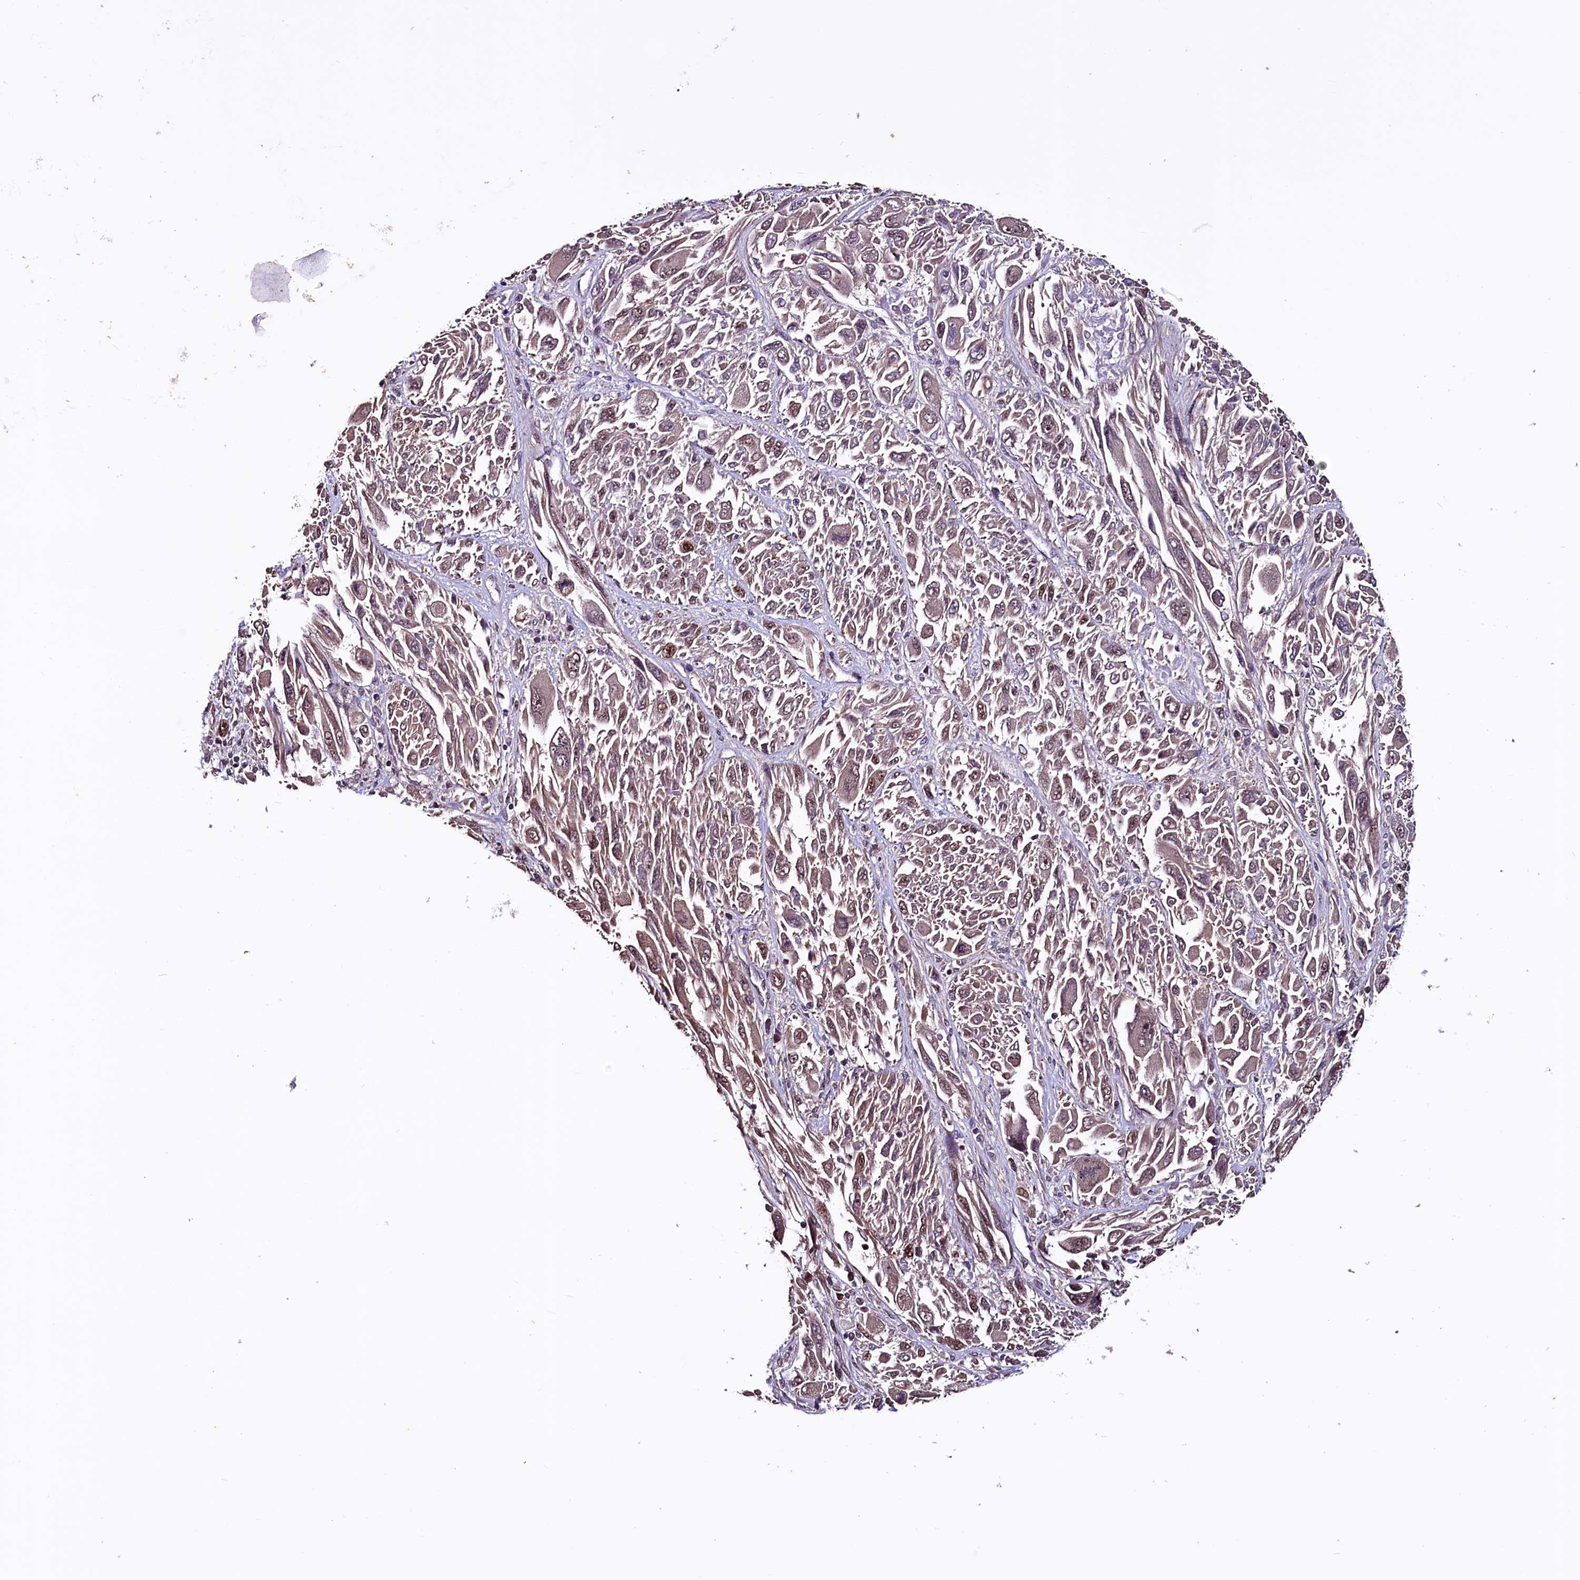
{"staining": {"intensity": "weak", "quantity": ">75%", "location": "nuclear"}, "tissue": "melanoma", "cell_type": "Tumor cells", "image_type": "cancer", "snomed": [{"axis": "morphology", "description": "Malignant melanoma, NOS"}, {"axis": "topography", "description": "Skin"}], "caption": "Human melanoma stained for a protein (brown) reveals weak nuclear positive staining in approximately >75% of tumor cells.", "gene": "RNMT", "patient": {"sex": "female", "age": 91}}